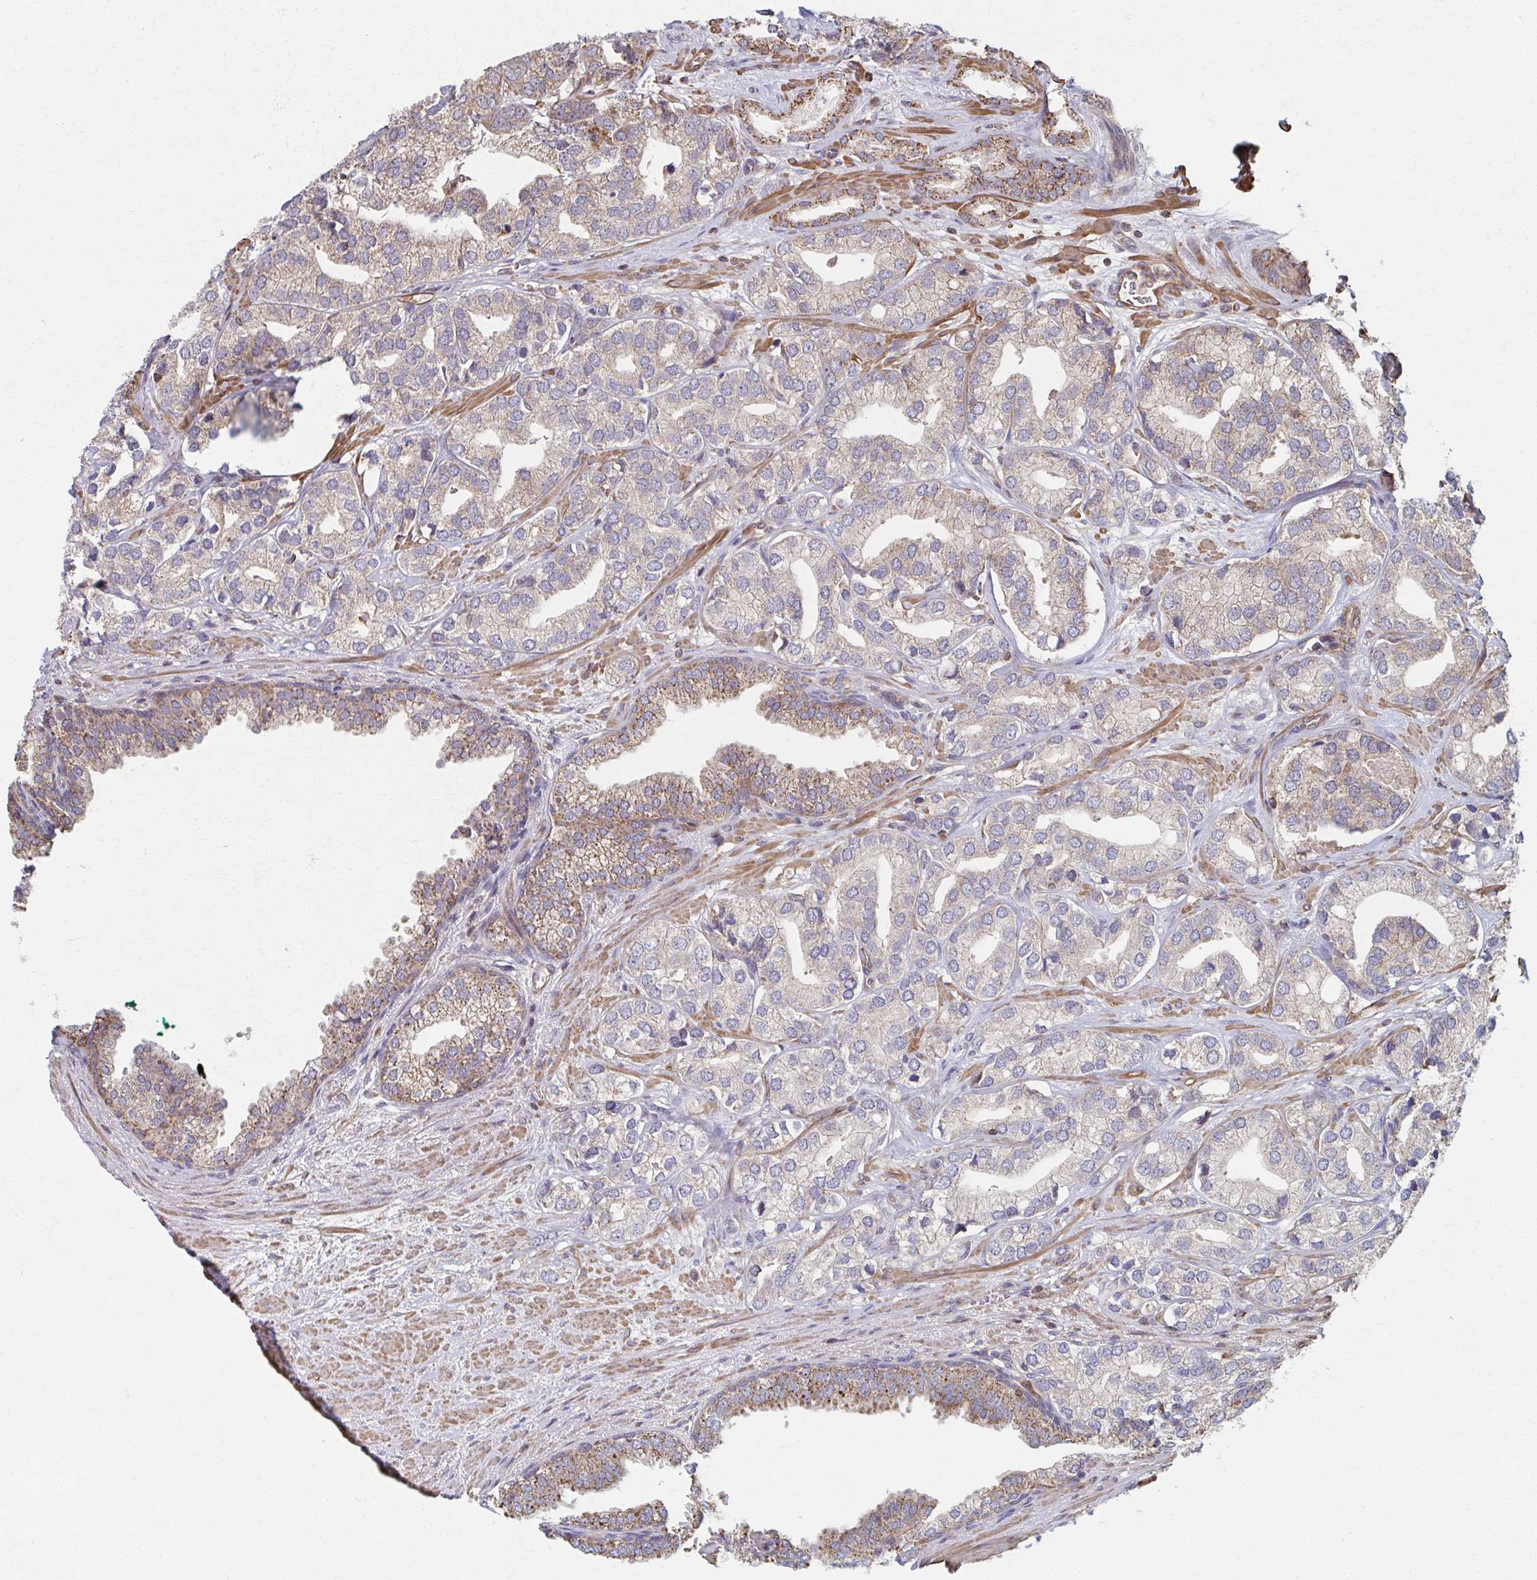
{"staining": {"intensity": "weak", "quantity": ">75%", "location": "cytoplasmic/membranous"}, "tissue": "prostate cancer", "cell_type": "Tumor cells", "image_type": "cancer", "snomed": [{"axis": "morphology", "description": "Adenocarcinoma, High grade"}, {"axis": "topography", "description": "Prostate"}], "caption": "Protein expression analysis of human adenocarcinoma (high-grade) (prostate) reveals weak cytoplasmic/membranous expression in about >75% of tumor cells.", "gene": "KLHL34", "patient": {"sex": "male", "age": 58}}